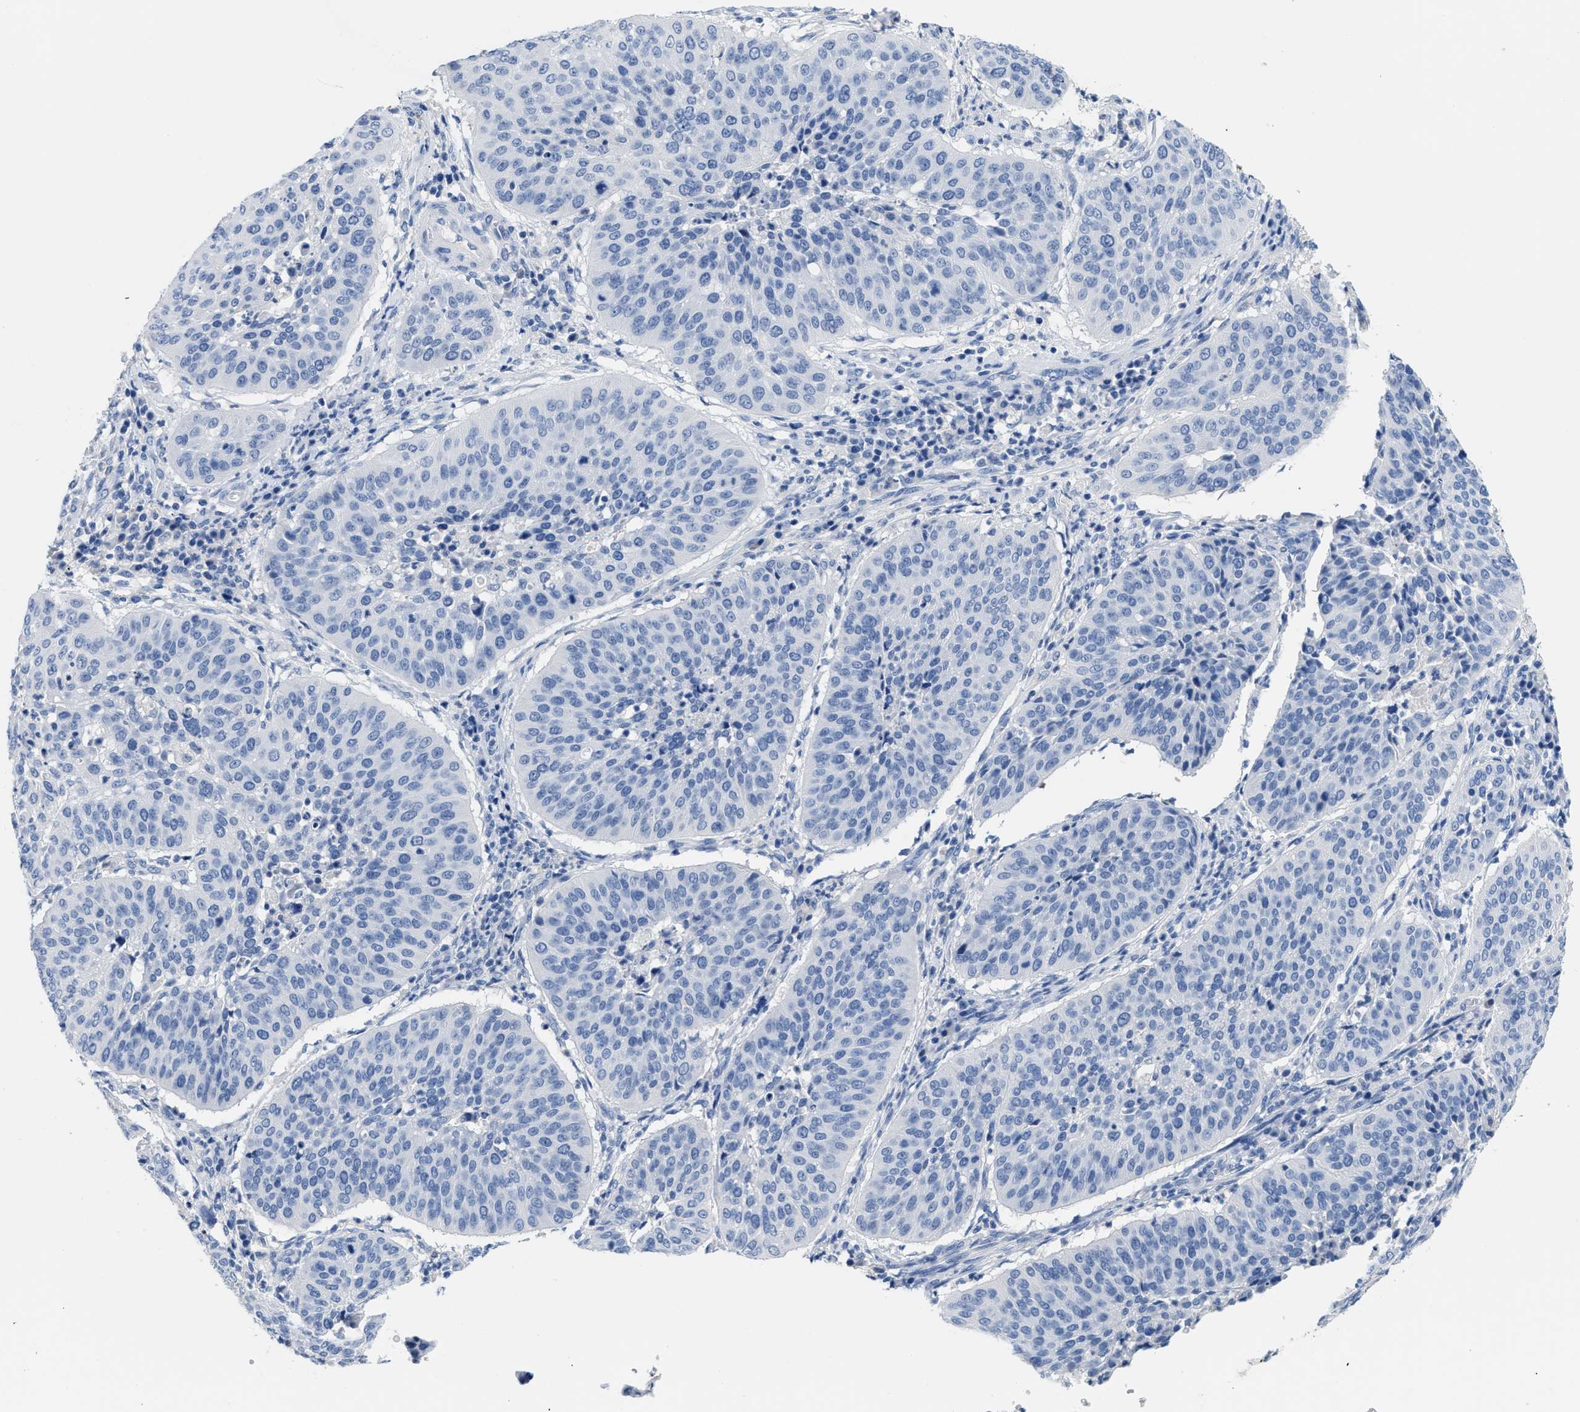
{"staining": {"intensity": "negative", "quantity": "none", "location": "none"}, "tissue": "cervical cancer", "cell_type": "Tumor cells", "image_type": "cancer", "snomed": [{"axis": "morphology", "description": "Normal tissue, NOS"}, {"axis": "morphology", "description": "Squamous cell carcinoma, NOS"}, {"axis": "topography", "description": "Cervix"}], "caption": "The immunohistochemistry image has no significant staining in tumor cells of cervical cancer (squamous cell carcinoma) tissue.", "gene": "CR1", "patient": {"sex": "female", "age": 39}}